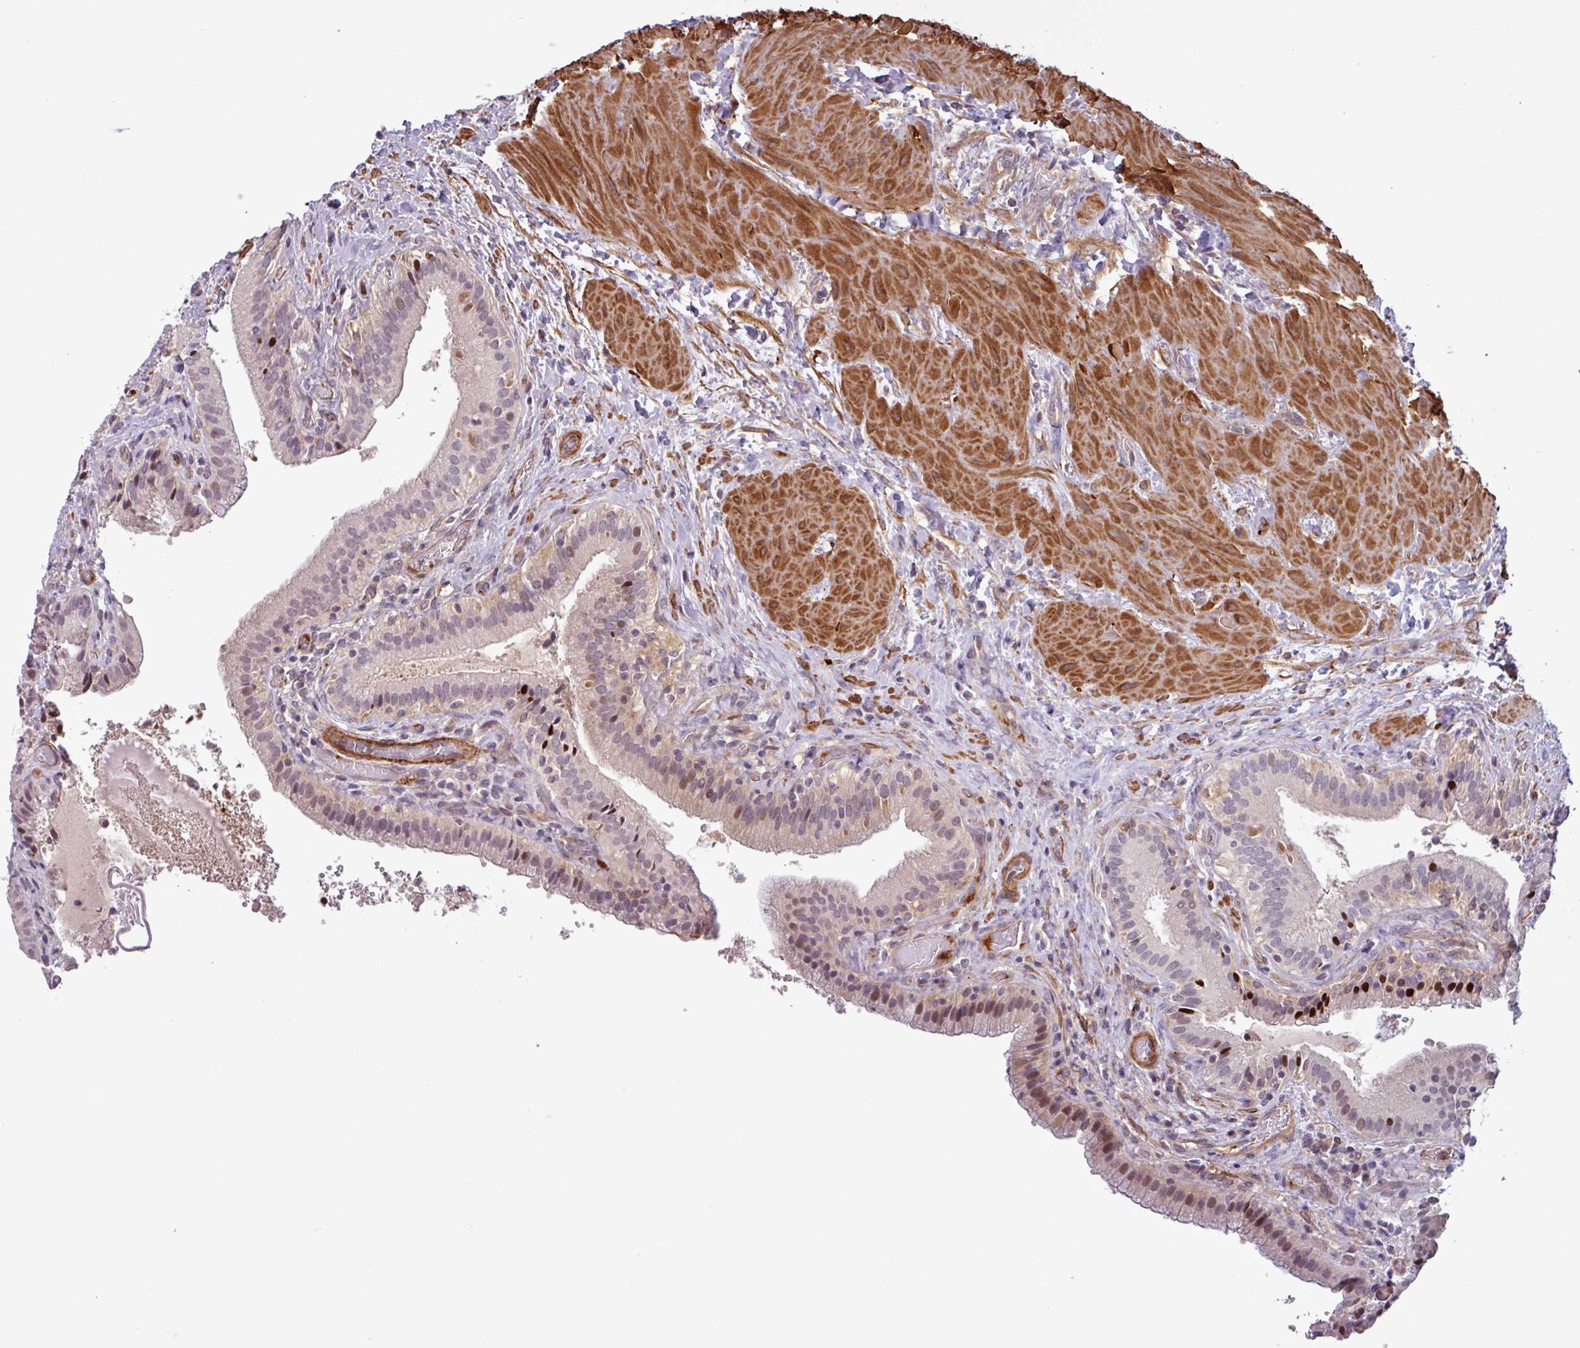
{"staining": {"intensity": "moderate", "quantity": "25%-75%", "location": "cytoplasmic/membranous,nuclear"}, "tissue": "gallbladder", "cell_type": "Glandular cells", "image_type": "normal", "snomed": [{"axis": "morphology", "description": "Normal tissue, NOS"}, {"axis": "topography", "description": "Gallbladder"}], "caption": "An image showing moderate cytoplasmic/membranous,nuclear staining in approximately 25%-75% of glandular cells in normal gallbladder, as visualized by brown immunohistochemical staining.", "gene": "PCED1A", "patient": {"sex": "male", "age": 24}}